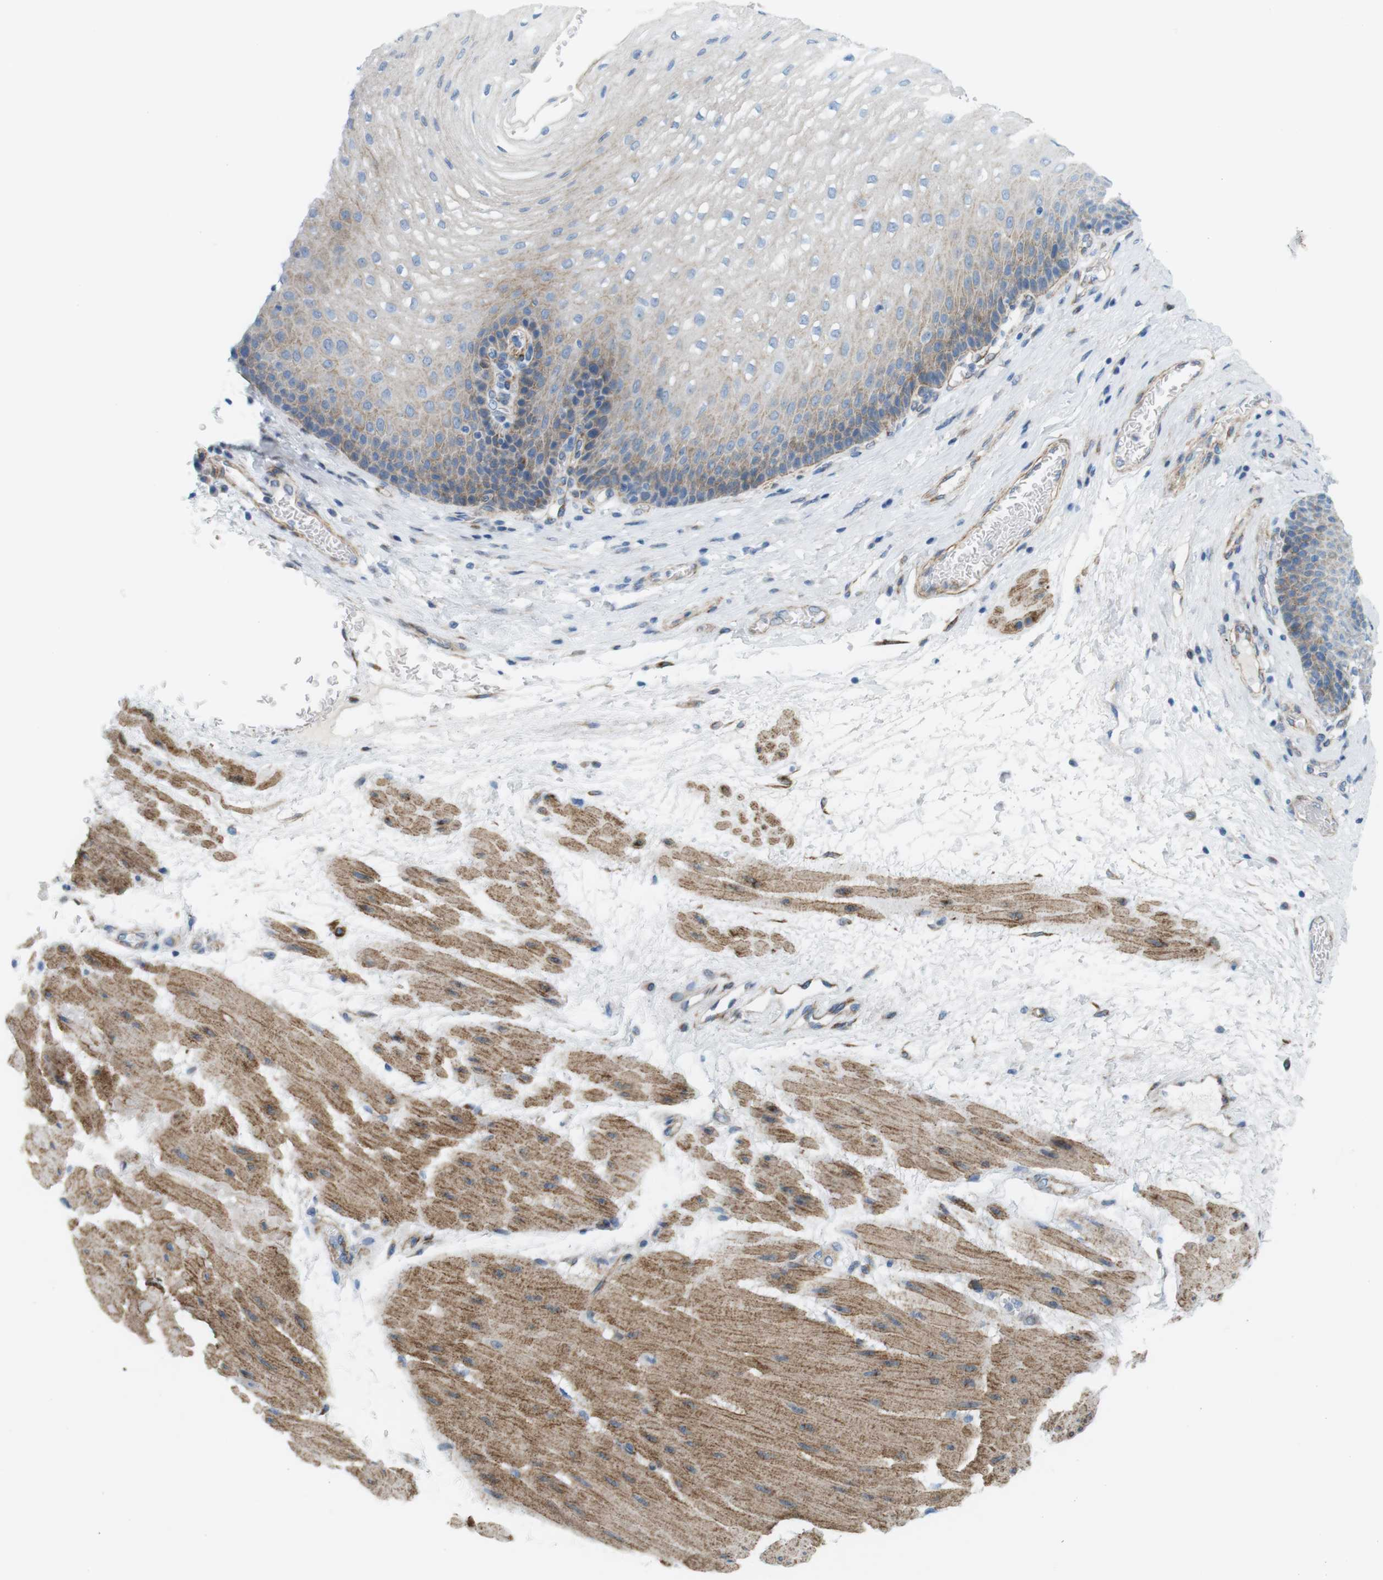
{"staining": {"intensity": "weak", "quantity": "25%-75%", "location": "cytoplasmic/membranous"}, "tissue": "esophagus", "cell_type": "Squamous epithelial cells", "image_type": "normal", "snomed": [{"axis": "morphology", "description": "Normal tissue, NOS"}, {"axis": "topography", "description": "Esophagus"}], "caption": "A brown stain labels weak cytoplasmic/membranous staining of a protein in squamous epithelial cells of benign esophagus.", "gene": "MYH9", "patient": {"sex": "male", "age": 48}}